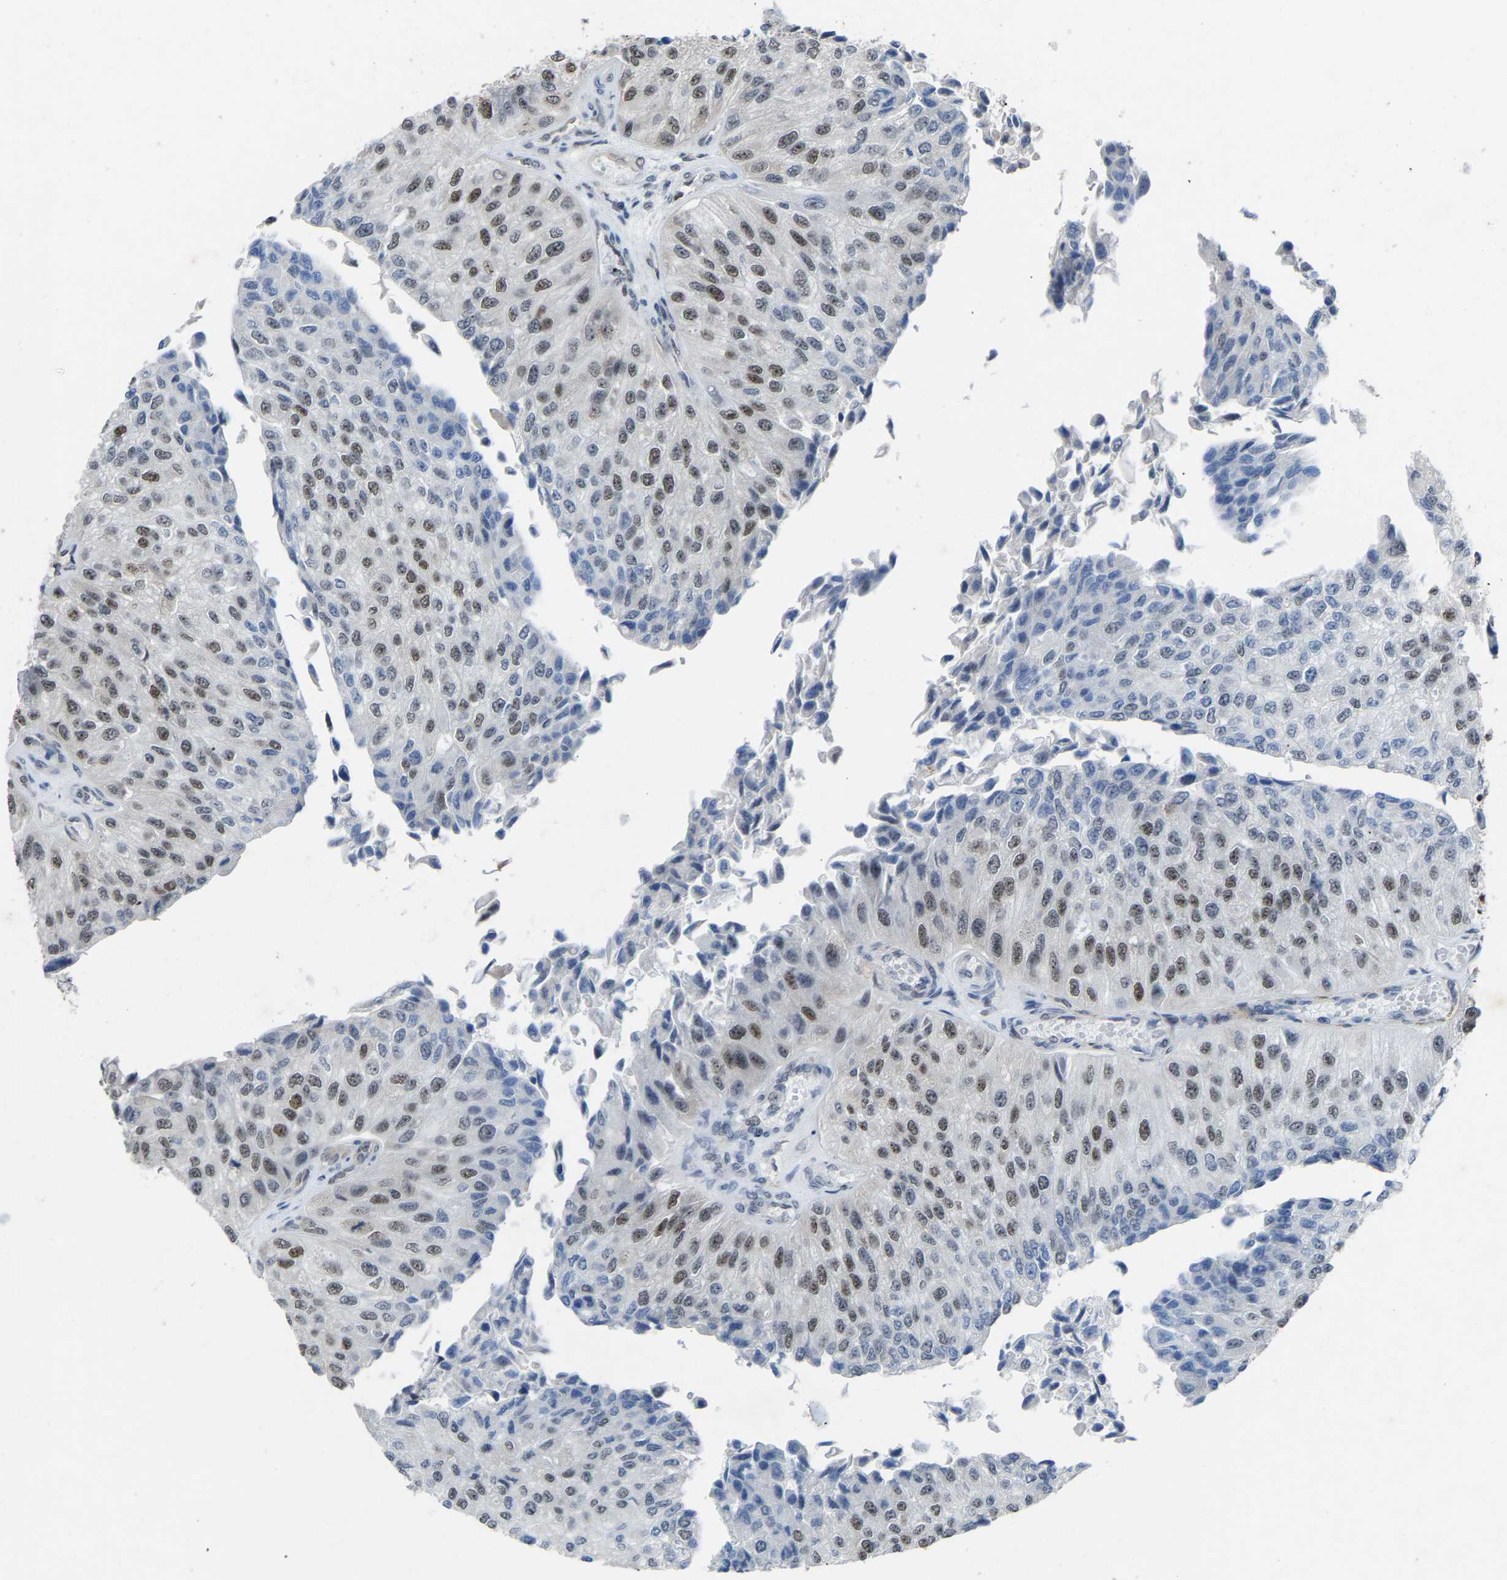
{"staining": {"intensity": "moderate", "quantity": "25%-75%", "location": "nuclear"}, "tissue": "urothelial cancer", "cell_type": "Tumor cells", "image_type": "cancer", "snomed": [{"axis": "morphology", "description": "Urothelial carcinoma, High grade"}, {"axis": "topography", "description": "Kidney"}, {"axis": "topography", "description": "Urinary bladder"}], "caption": "This is an image of immunohistochemistry (IHC) staining of urothelial cancer, which shows moderate expression in the nuclear of tumor cells.", "gene": "DDX5", "patient": {"sex": "male", "age": 77}}